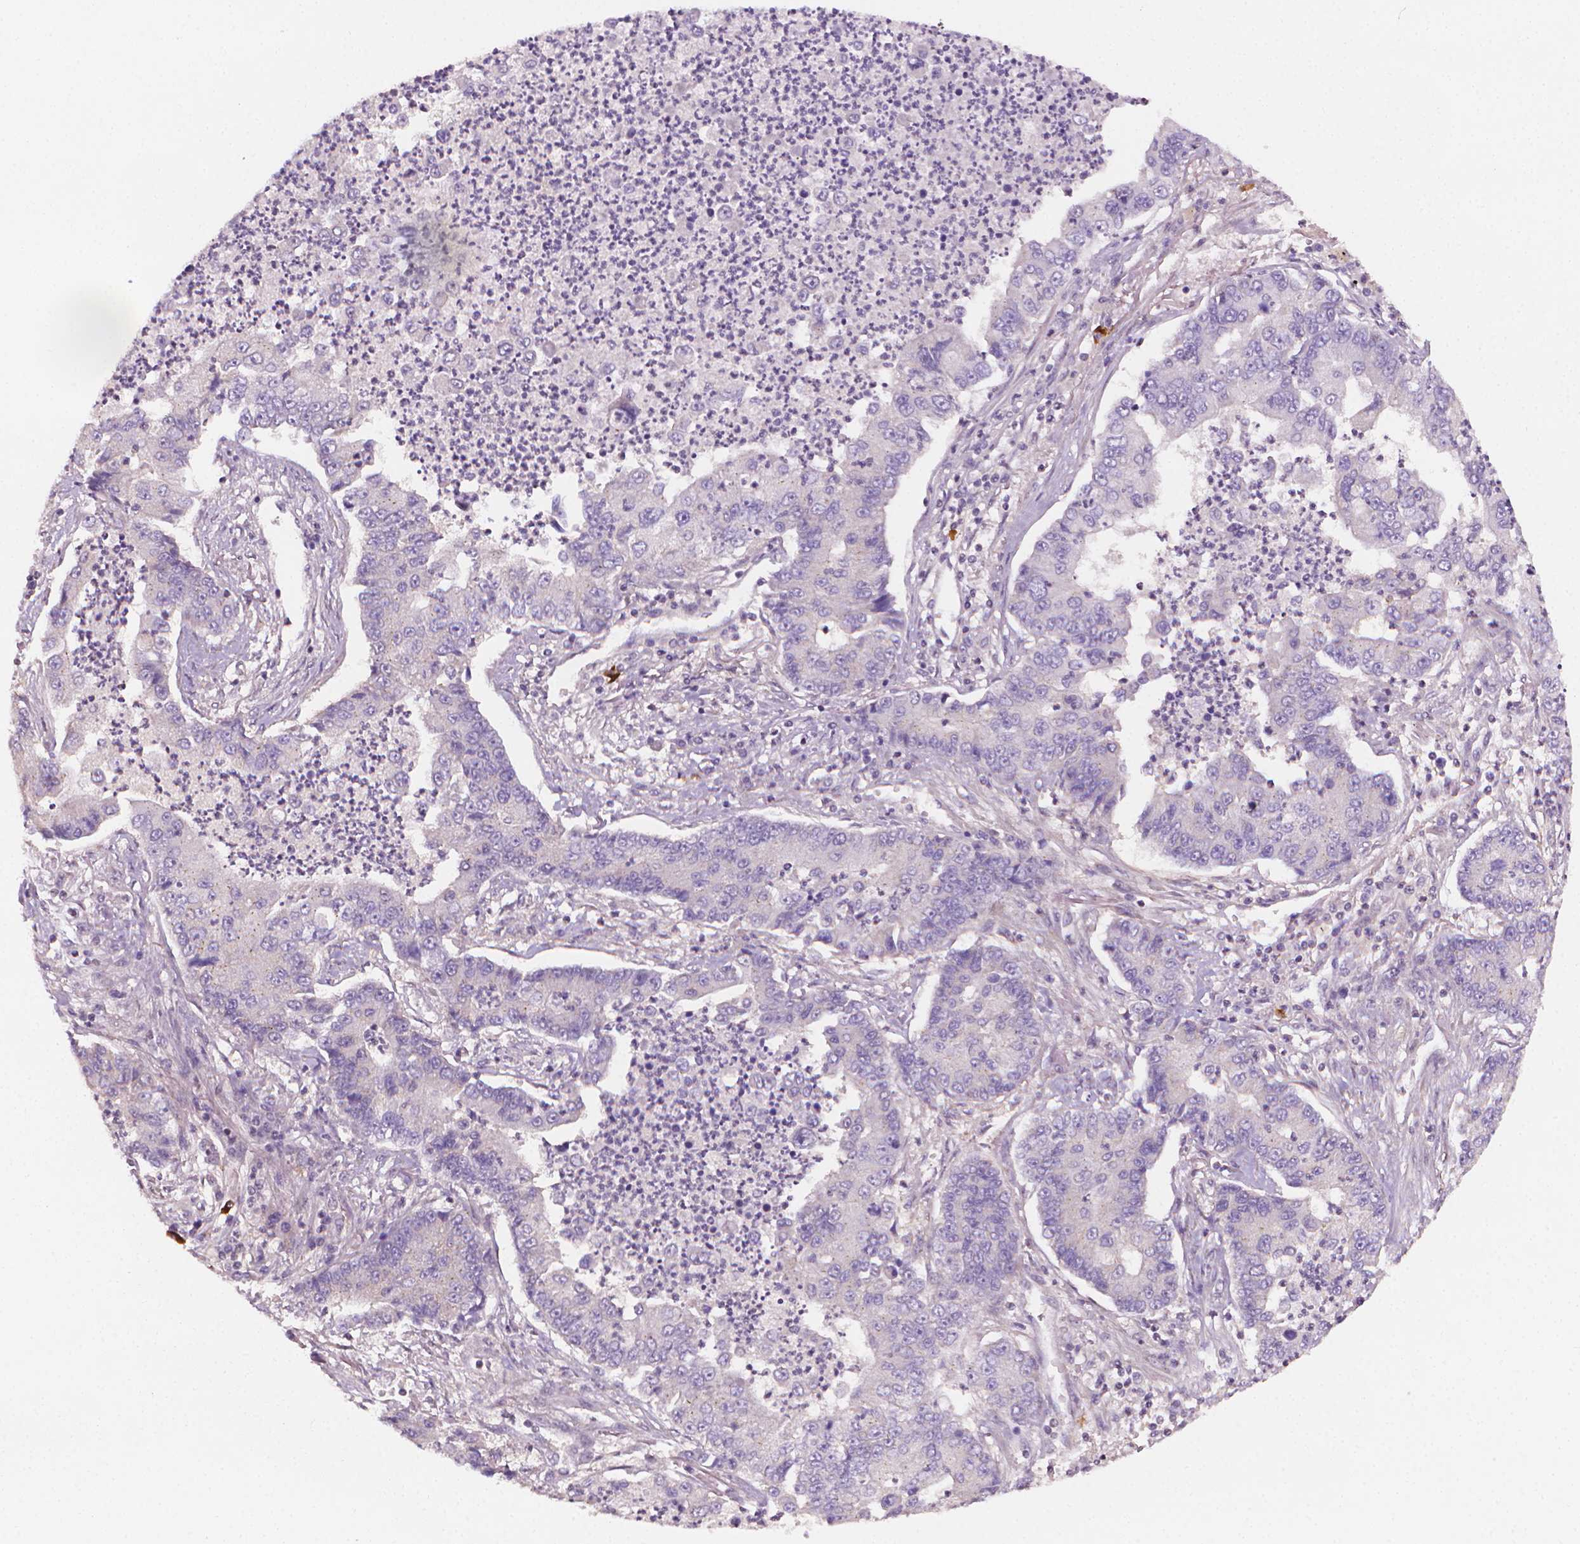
{"staining": {"intensity": "negative", "quantity": "none", "location": "none"}, "tissue": "lung cancer", "cell_type": "Tumor cells", "image_type": "cancer", "snomed": [{"axis": "morphology", "description": "Adenocarcinoma, NOS"}, {"axis": "topography", "description": "Lung"}], "caption": "Tumor cells show no significant protein positivity in lung cancer (adenocarcinoma). The staining is performed using DAB brown chromogen with nuclei counter-stained in using hematoxylin.", "gene": "NCAN", "patient": {"sex": "female", "age": 57}}